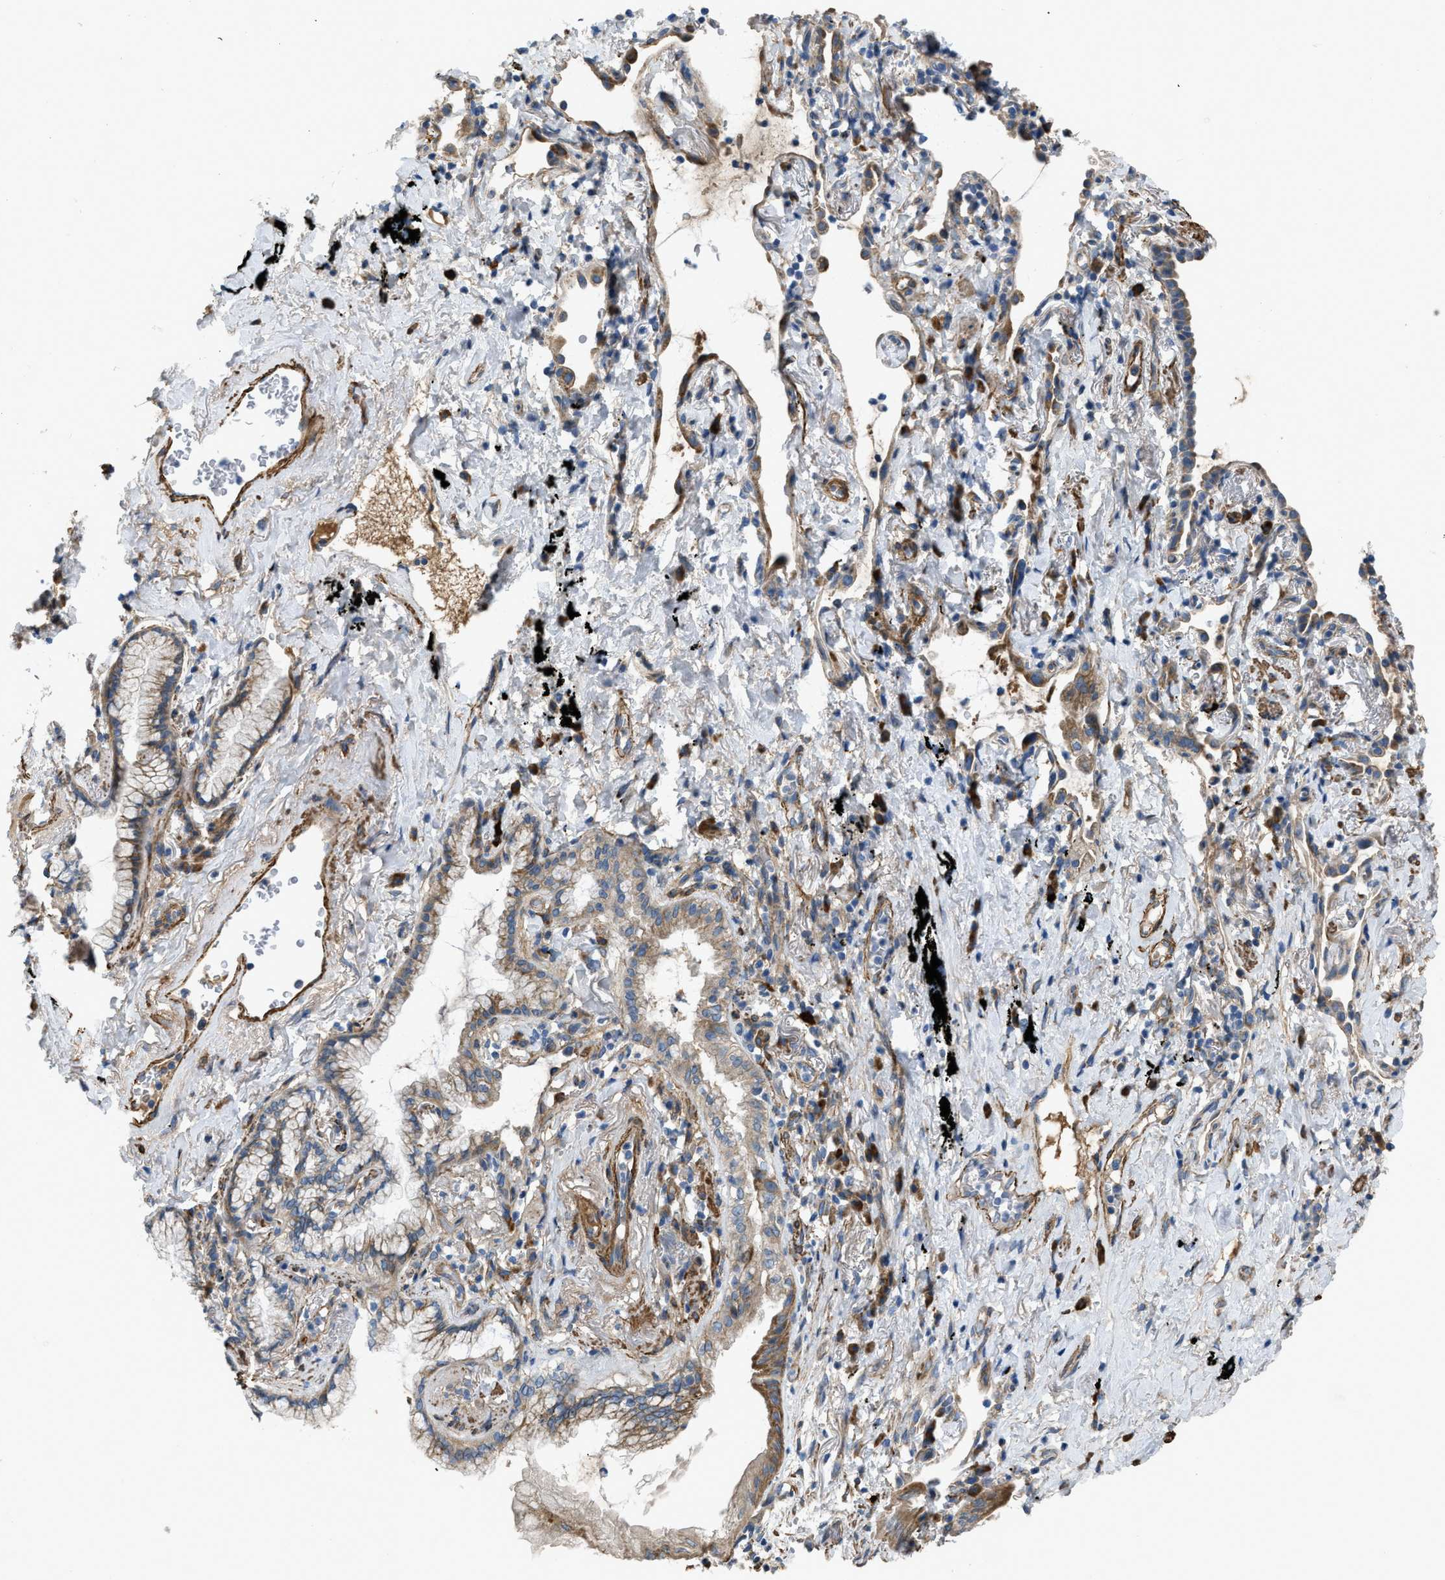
{"staining": {"intensity": "moderate", "quantity": ">75%", "location": "cytoplasmic/membranous"}, "tissue": "lung cancer", "cell_type": "Tumor cells", "image_type": "cancer", "snomed": [{"axis": "morphology", "description": "Normal tissue, NOS"}, {"axis": "morphology", "description": "Adenocarcinoma, NOS"}, {"axis": "topography", "description": "Bronchus"}, {"axis": "topography", "description": "Lung"}], "caption": "Immunohistochemistry micrograph of neoplastic tissue: lung cancer stained using immunohistochemistry (IHC) shows medium levels of moderate protein expression localized specifically in the cytoplasmic/membranous of tumor cells, appearing as a cytoplasmic/membranous brown color.", "gene": "BMPR1A", "patient": {"sex": "female", "age": 70}}